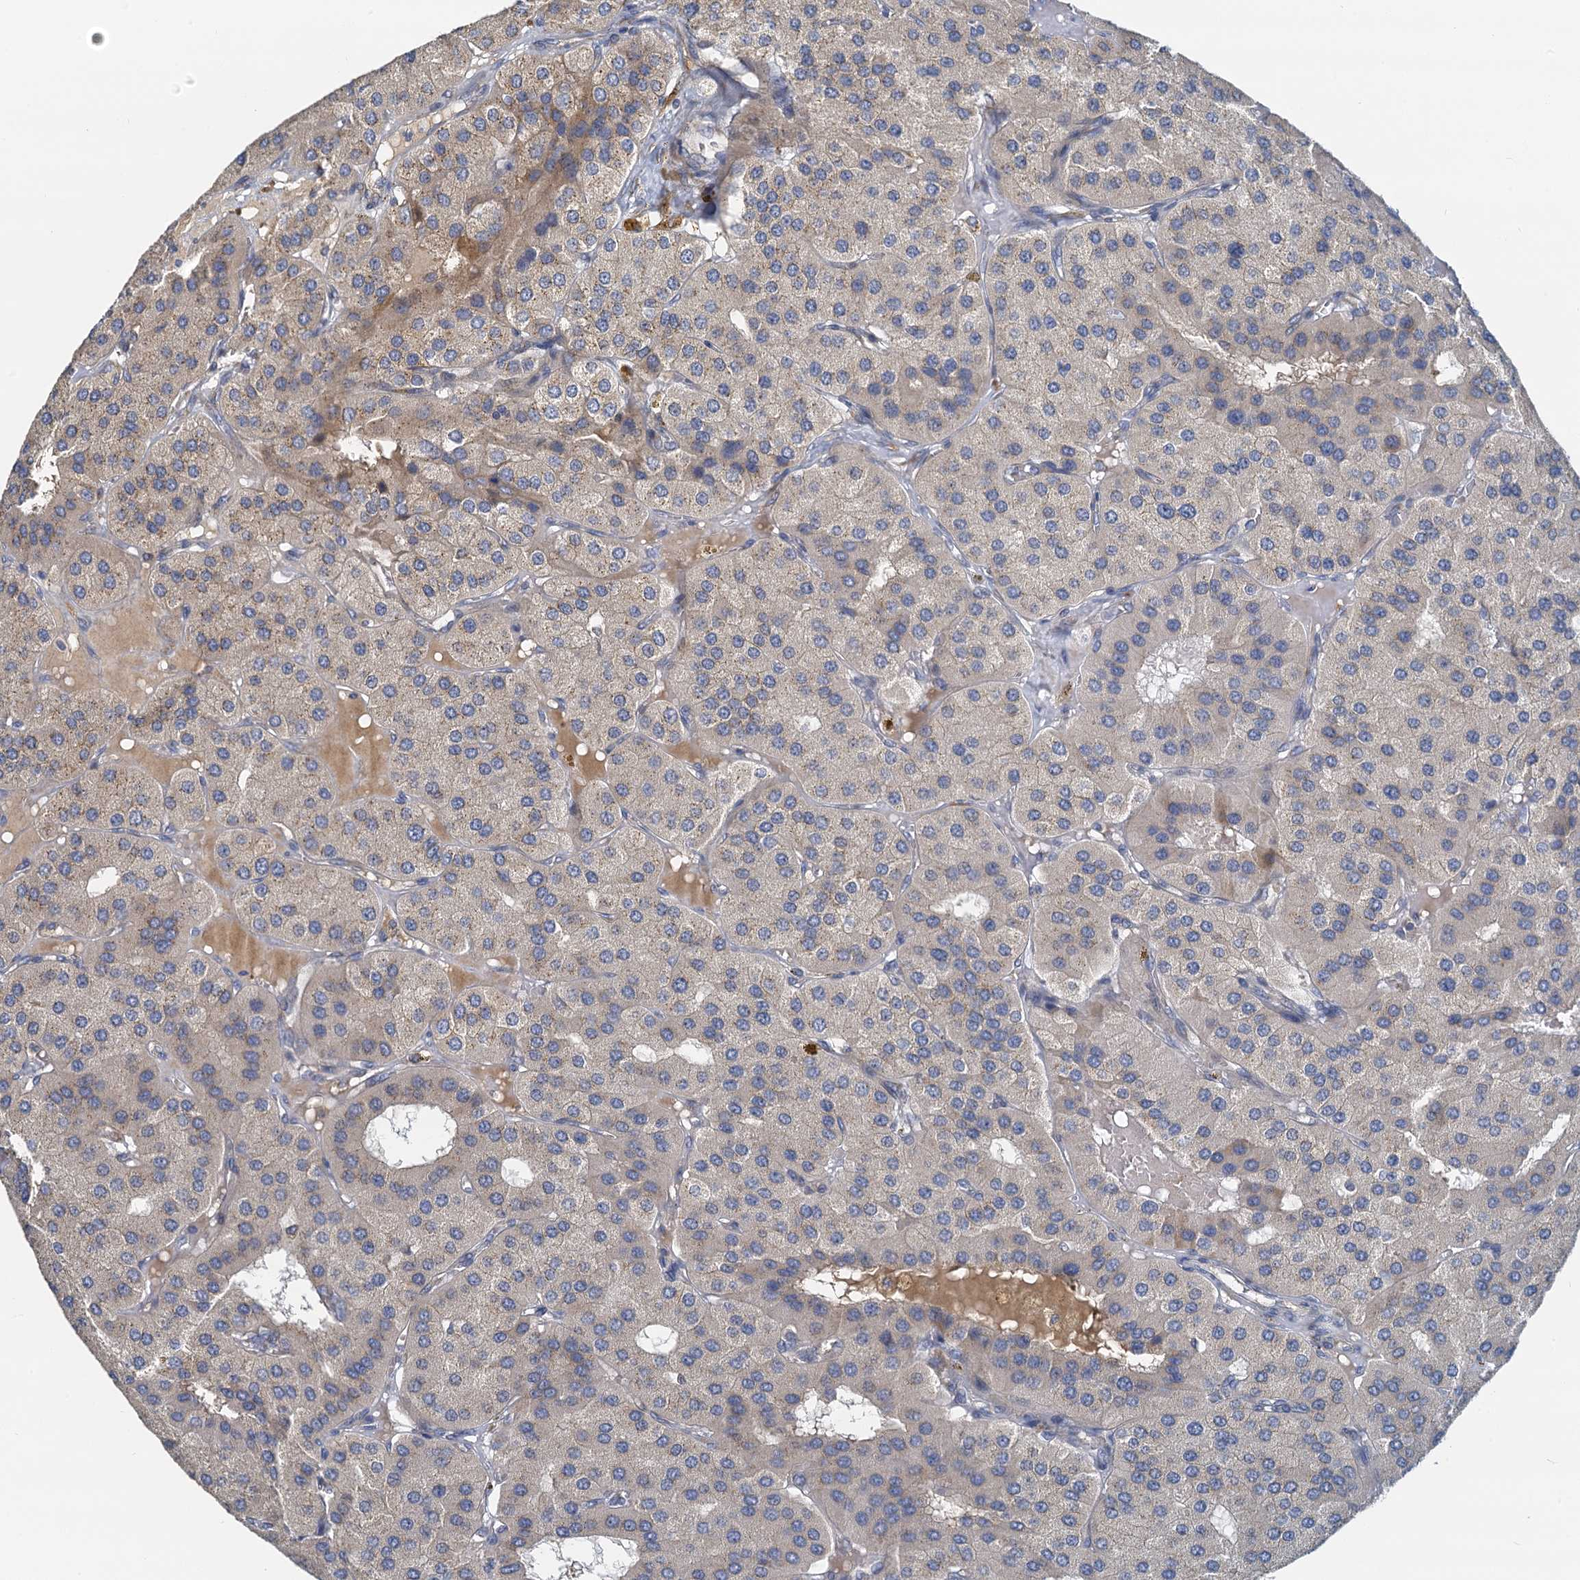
{"staining": {"intensity": "negative", "quantity": "none", "location": "none"}, "tissue": "parathyroid gland", "cell_type": "Glandular cells", "image_type": "normal", "snomed": [{"axis": "morphology", "description": "Normal tissue, NOS"}, {"axis": "morphology", "description": "Adenoma, NOS"}, {"axis": "topography", "description": "Parathyroid gland"}], "caption": "DAB immunohistochemical staining of benign parathyroid gland shows no significant staining in glandular cells. Nuclei are stained in blue.", "gene": "NKAPD1", "patient": {"sex": "female", "age": 86}}